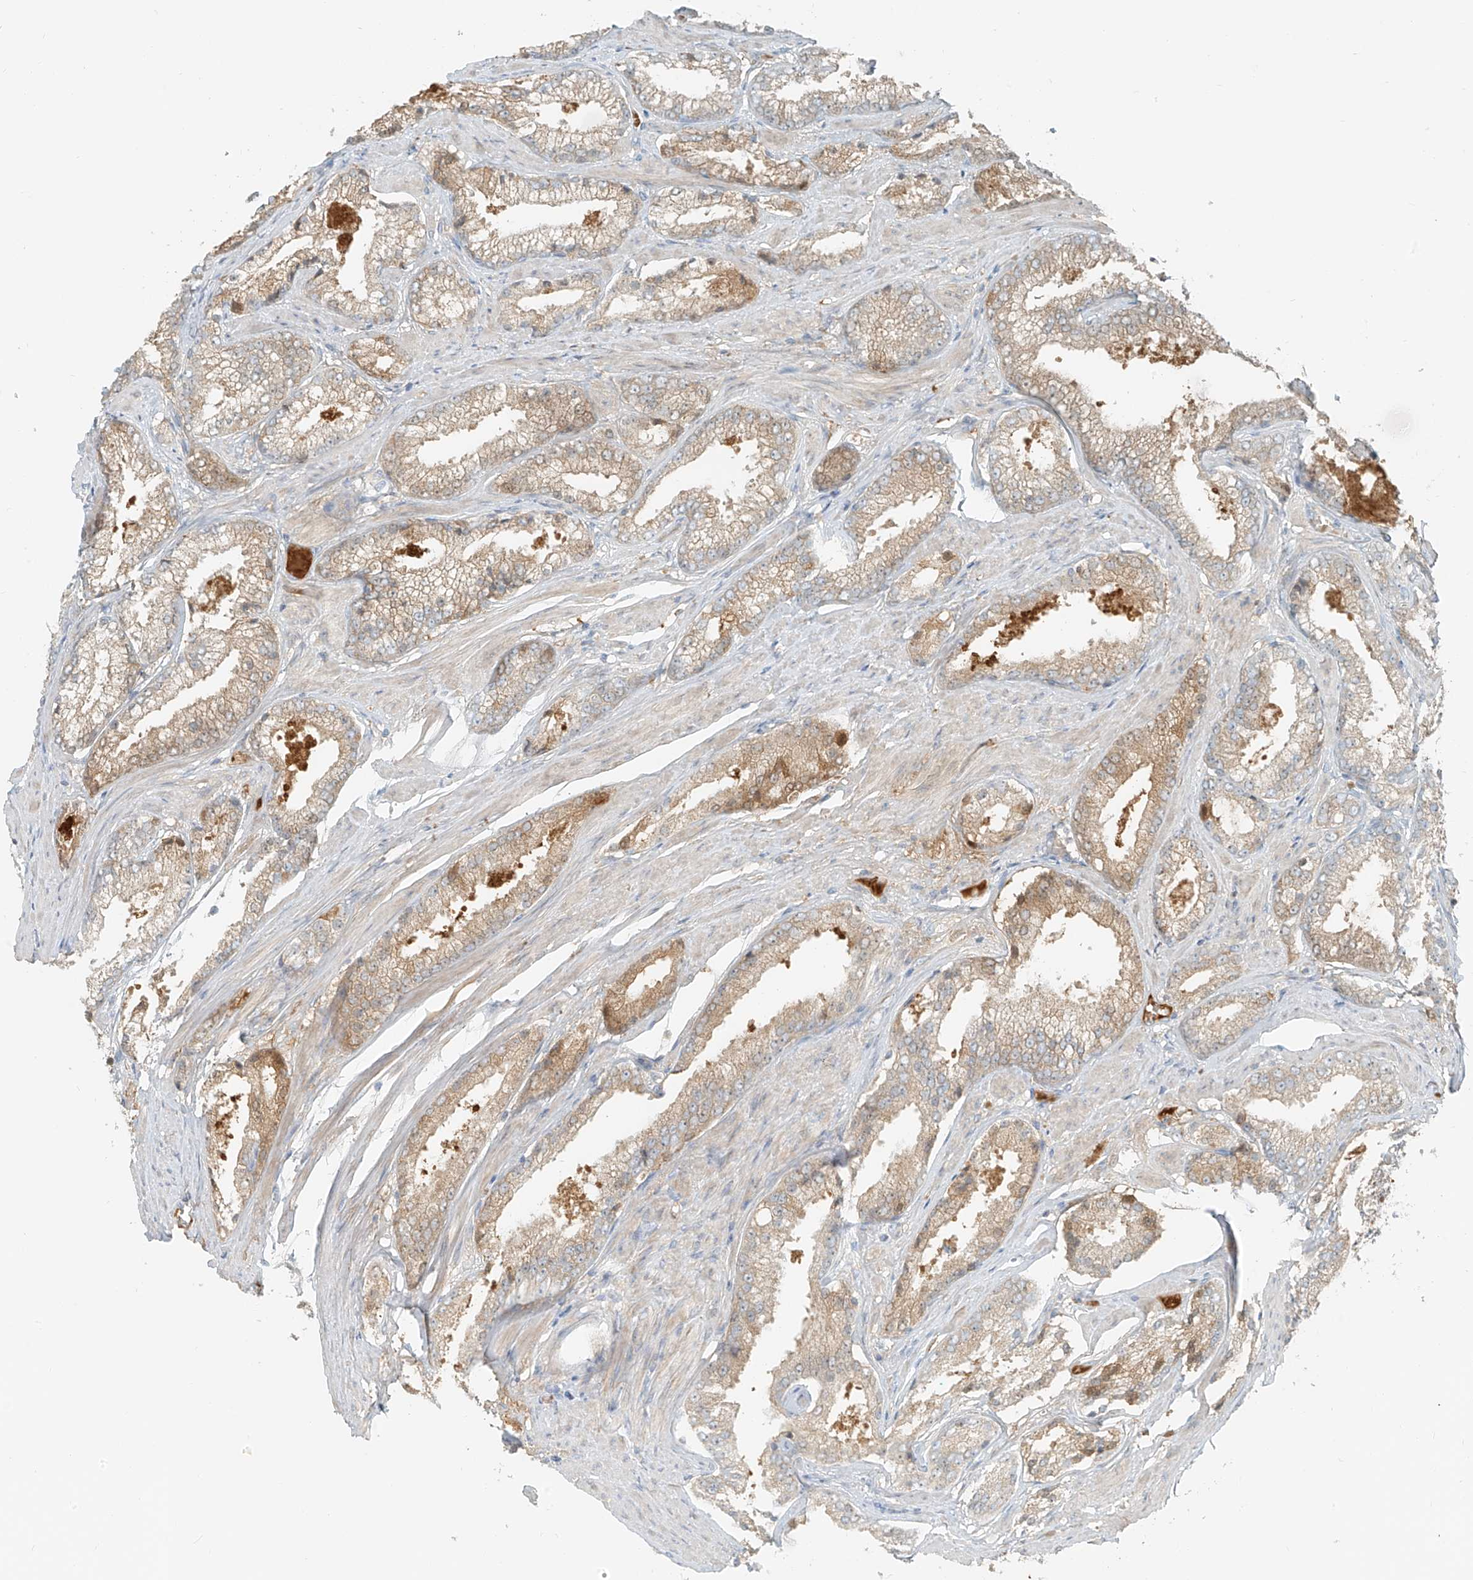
{"staining": {"intensity": "weak", "quantity": "25%-75%", "location": "cytoplasmic/membranous"}, "tissue": "prostate cancer", "cell_type": "Tumor cells", "image_type": "cancer", "snomed": [{"axis": "morphology", "description": "Adenocarcinoma, High grade"}, {"axis": "topography", "description": "Prostate"}], "caption": "IHC (DAB (3,3'-diaminobenzidine)) staining of human high-grade adenocarcinoma (prostate) demonstrates weak cytoplasmic/membranous protein expression in approximately 25%-75% of tumor cells. (Brightfield microscopy of DAB IHC at high magnification).", "gene": "FSTL1", "patient": {"sex": "male", "age": 66}}